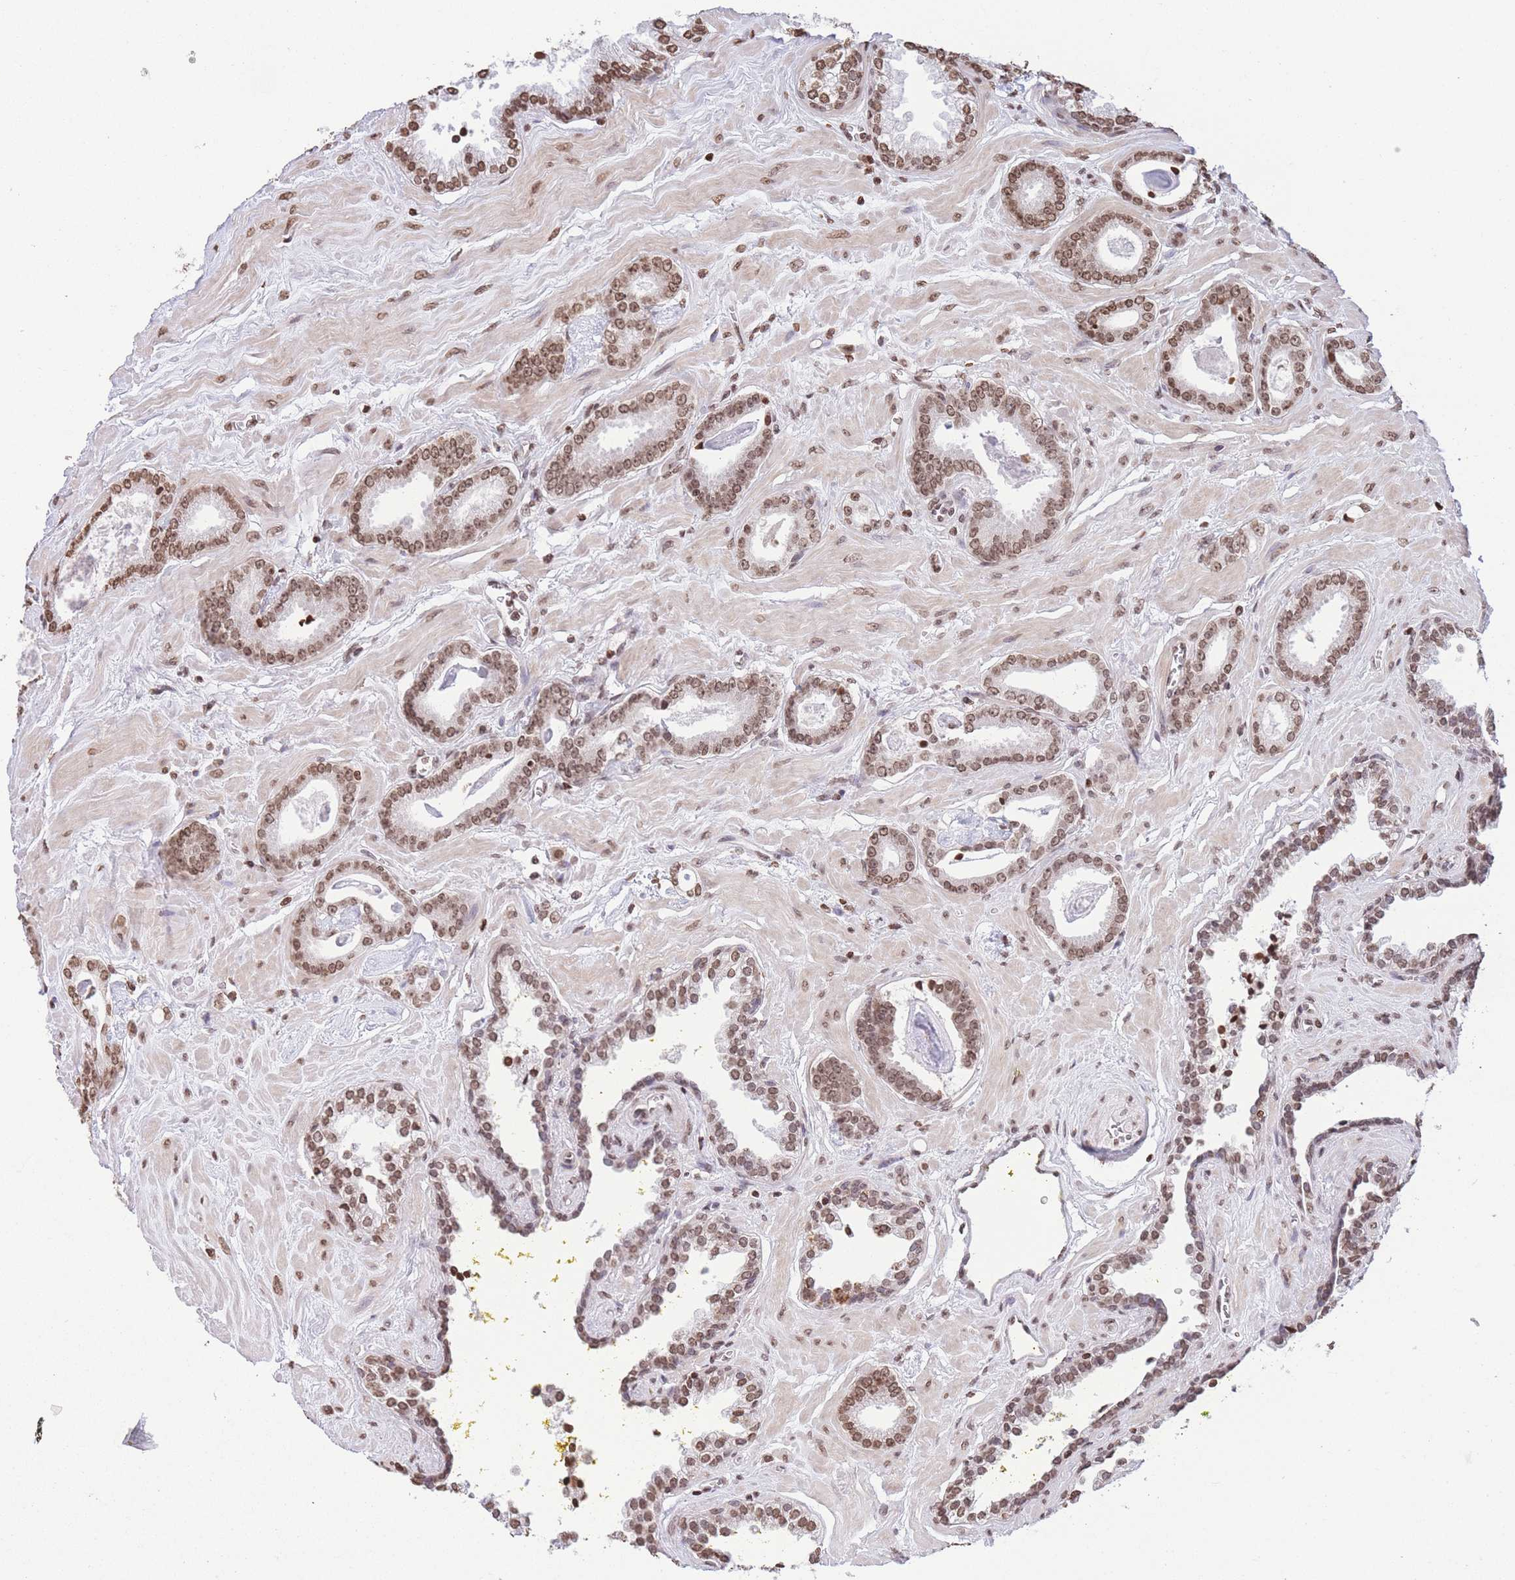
{"staining": {"intensity": "moderate", "quantity": ">75%", "location": "nuclear"}, "tissue": "prostate cancer", "cell_type": "Tumor cells", "image_type": "cancer", "snomed": [{"axis": "morphology", "description": "Adenocarcinoma, Low grade"}, {"axis": "topography", "description": "Prostate"}], "caption": "Immunohistochemical staining of human prostate cancer shows medium levels of moderate nuclear positivity in about >75% of tumor cells.", "gene": "H2BC11", "patient": {"sex": "male", "age": 60}}